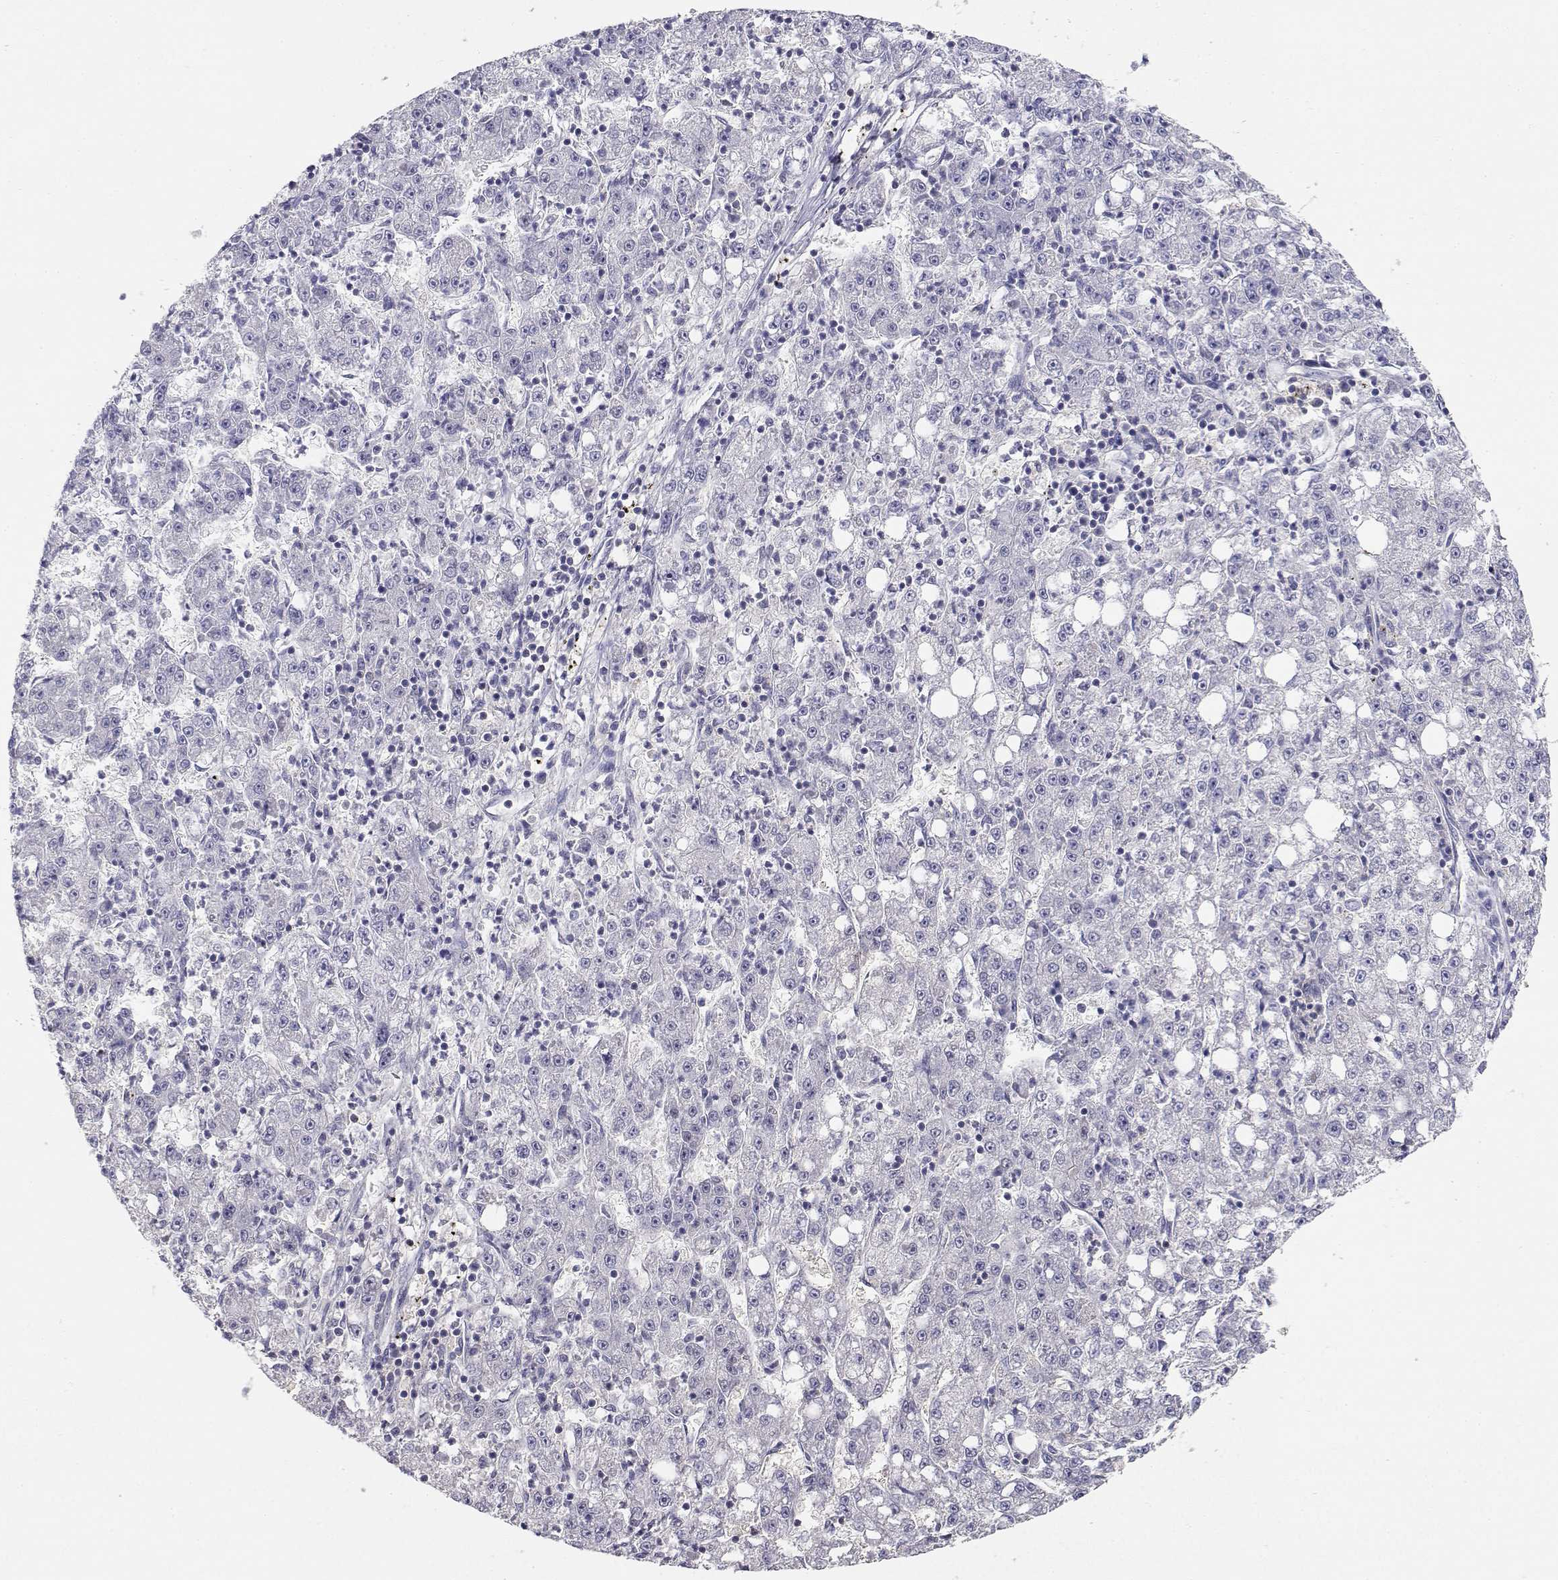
{"staining": {"intensity": "negative", "quantity": "none", "location": "none"}, "tissue": "liver cancer", "cell_type": "Tumor cells", "image_type": "cancer", "snomed": [{"axis": "morphology", "description": "Carcinoma, Hepatocellular, NOS"}, {"axis": "topography", "description": "Liver"}], "caption": "The immunohistochemistry image has no significant positivity in tumor cells of liver cancer tissue. The staining was performed using DAB to visualize the protein expression in brown, while the nuclei were stained in blue with hematoxylin (Magnification: 20x).", "gene": "ADA", "patient": {"sex": "female", "age": 65}}